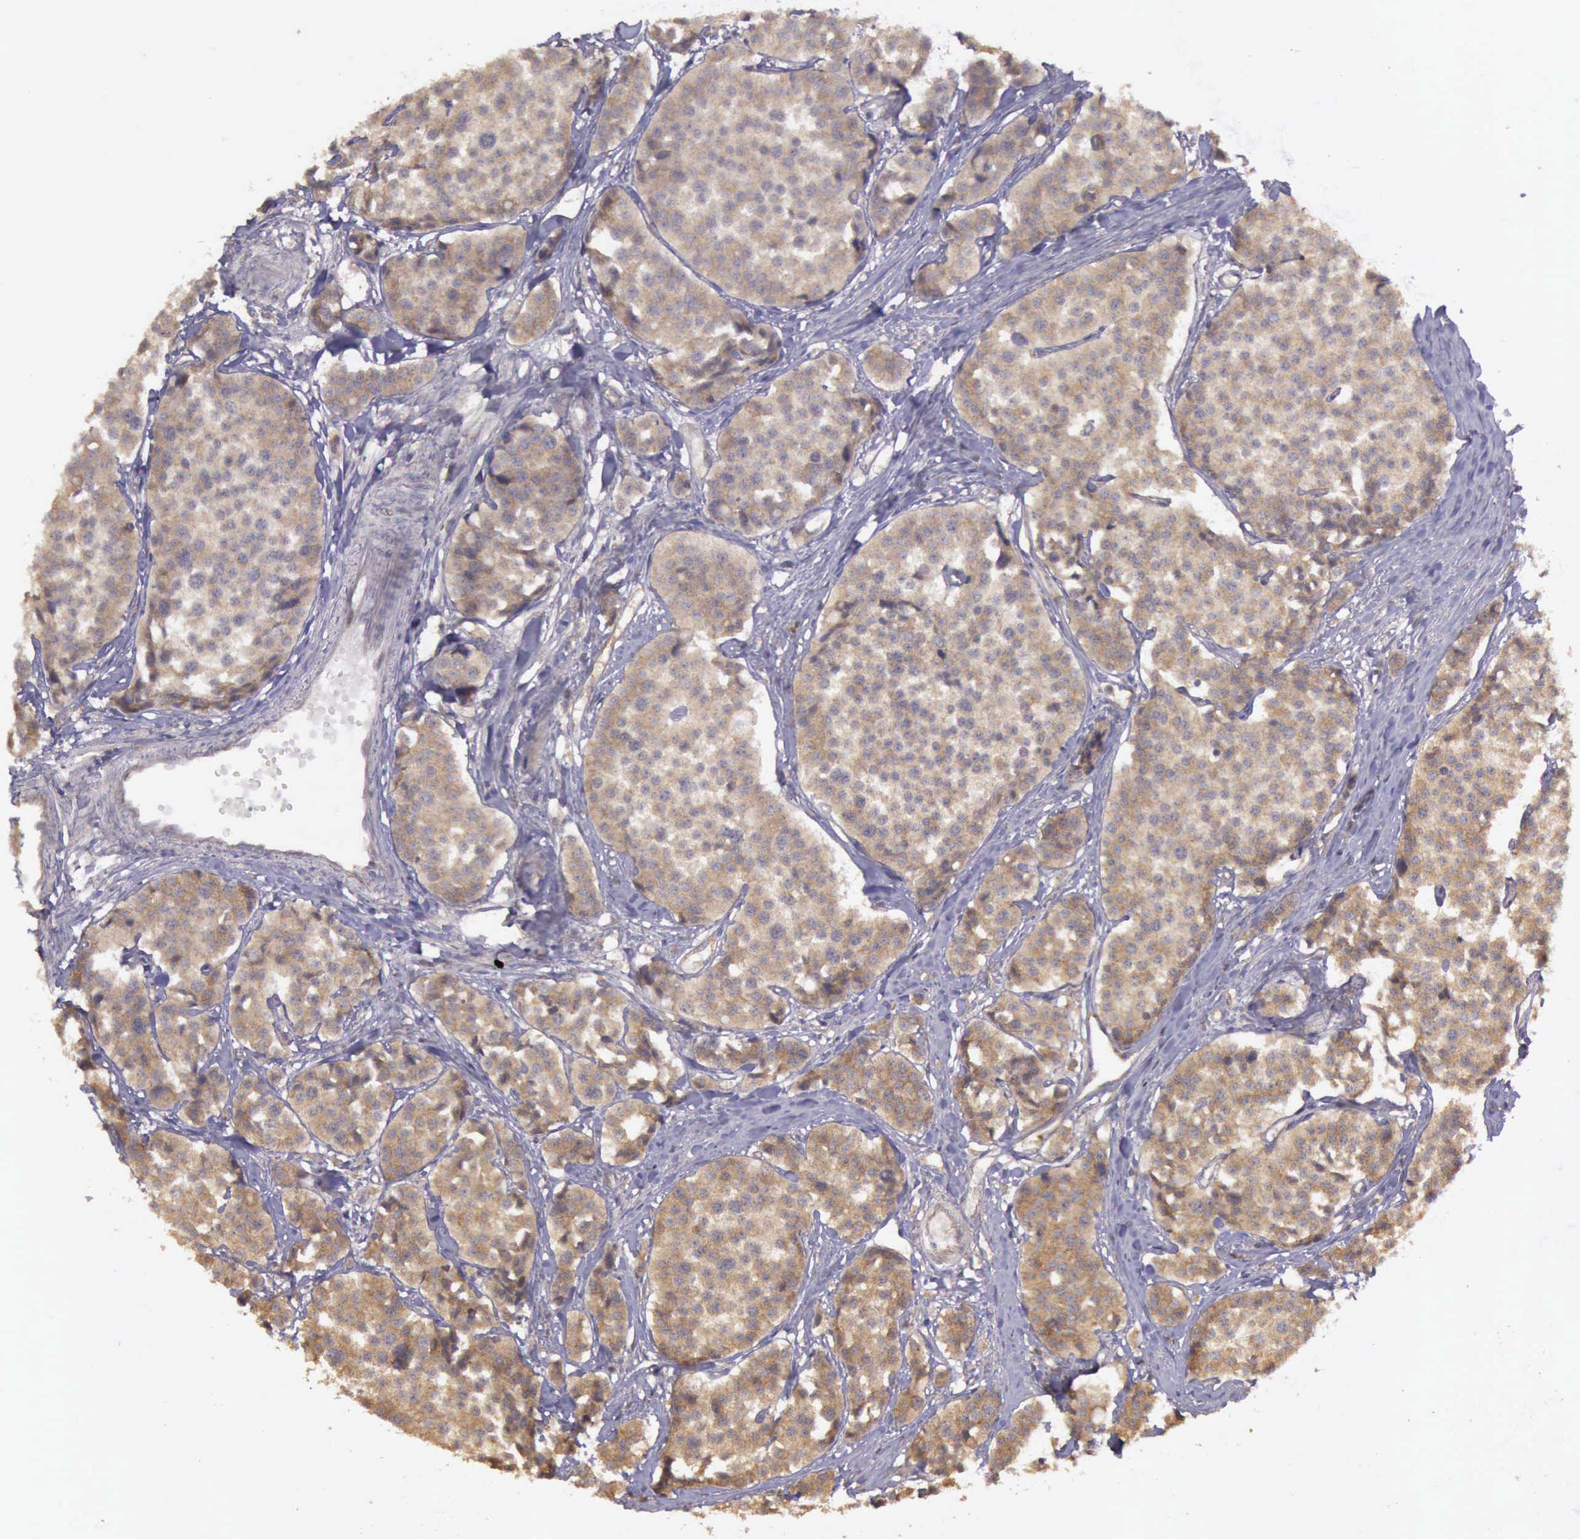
{"staining": {"intensity": "moderate", "quantity": ">75%", "location": "cytoplasmic/membranous"}, "tissue": "carcinoid", "cell_type": "Tumor cells", "image_type": "cancer", "snomed": [{"axis": "morphology", "description": "Carcinoid, malignant, NOS"}, {"axis": "topography", "description": "Small intestine"}], "caption": "Moderate cytoplasmic/membranous expression for a protein is seen in about >75% of tumor cells of carcinoid using IHC.", "gene": "EIF5", "patient": {"sex": "male", "age": 60}}